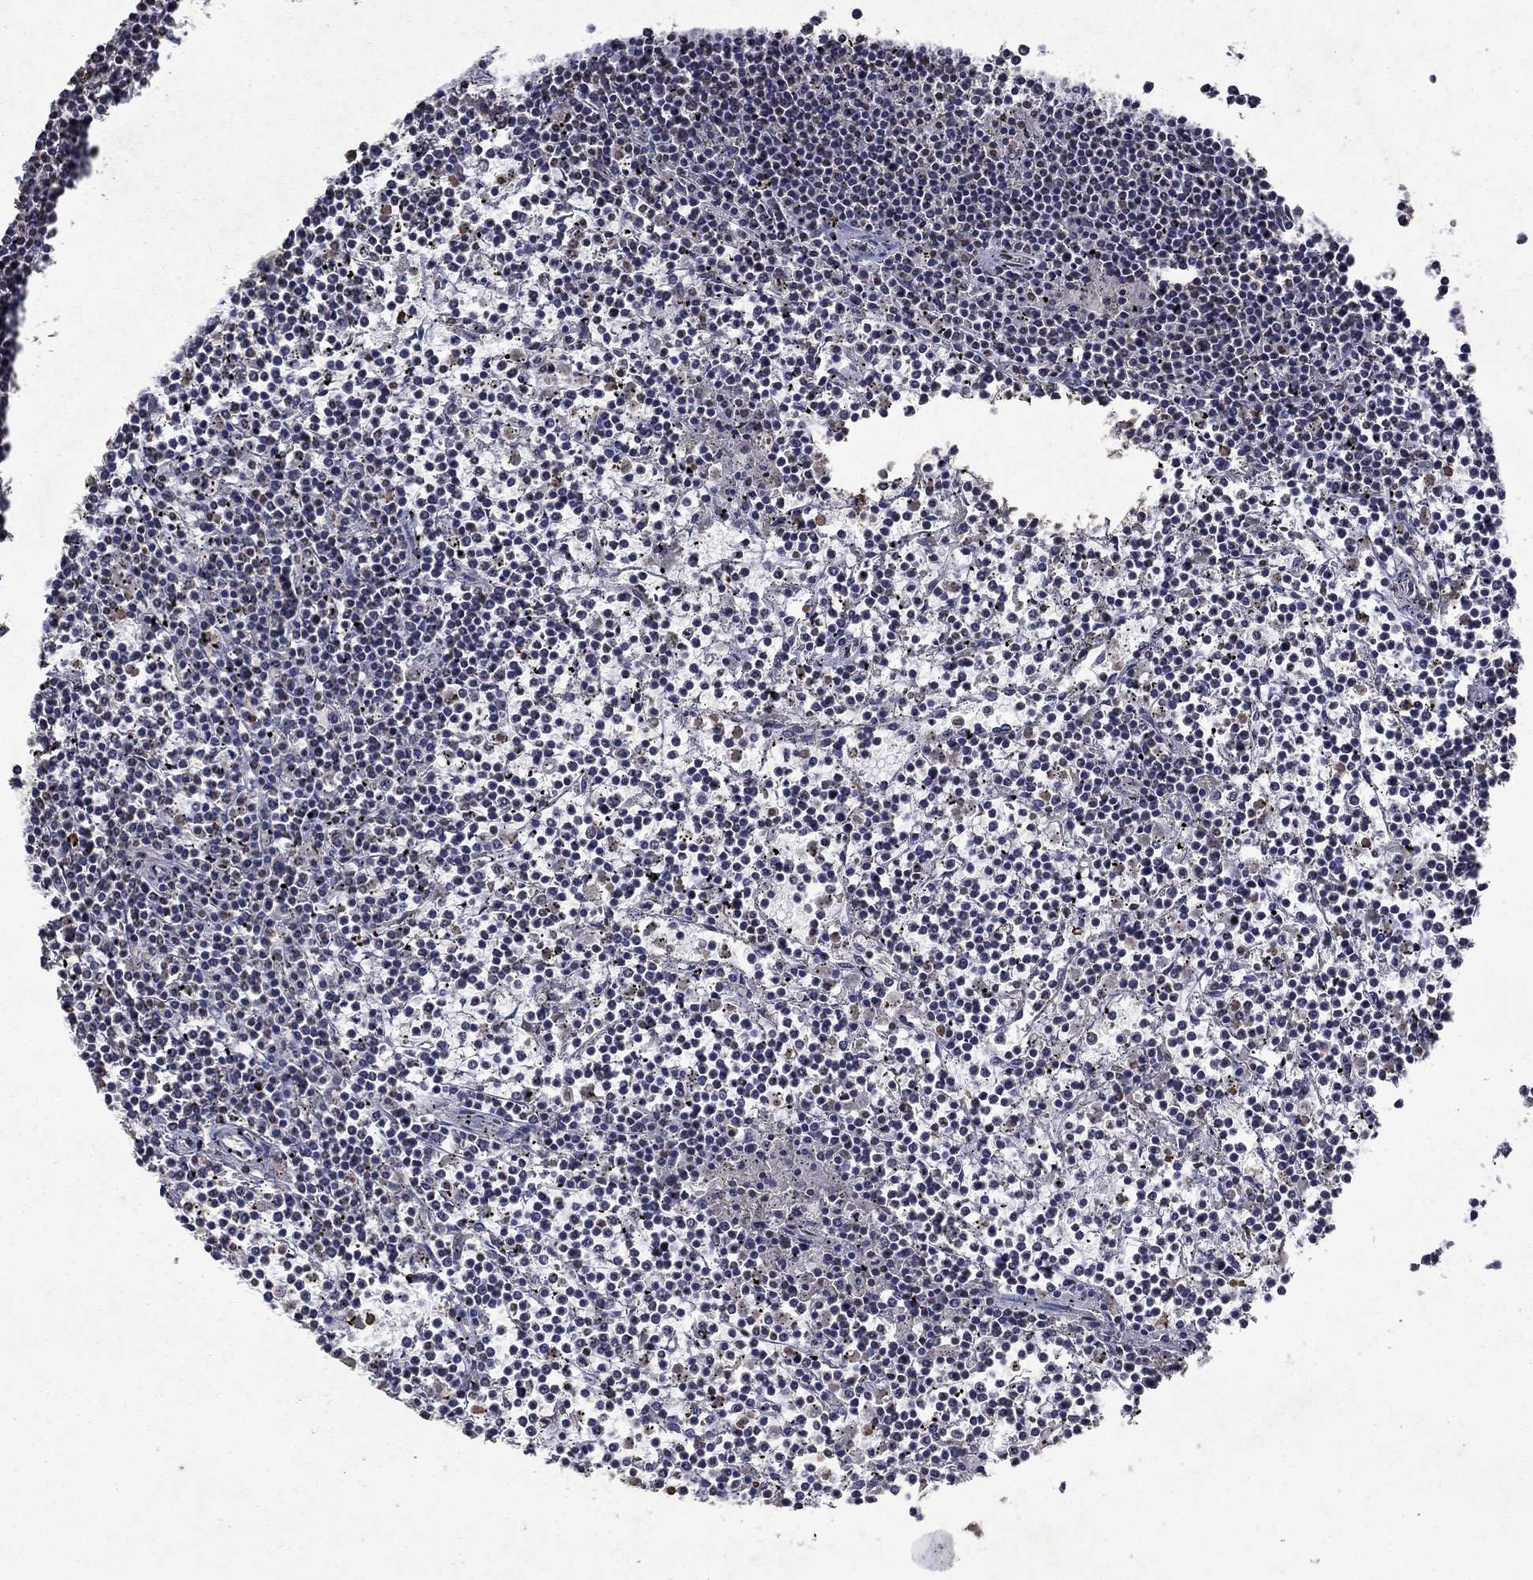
{"staining": {"intensity": "negative", "quantity": "none", "location": "none"}, "tissue": "lymphoma", "cell_type": "Tumor cells", "image_type": "cancer", "snomed": [{"axis": "morphology", "description": "Malignant lymphoma, non-Hodgkin's type, Low grade"}, {"axis": "topography", "description": "Spleen"}], "caption": "Histopathology image shows no significant protein staining in tumor cells of lymphoma.", "gene": "TTC38", "patient": {"sex": "female", "age": 19}}